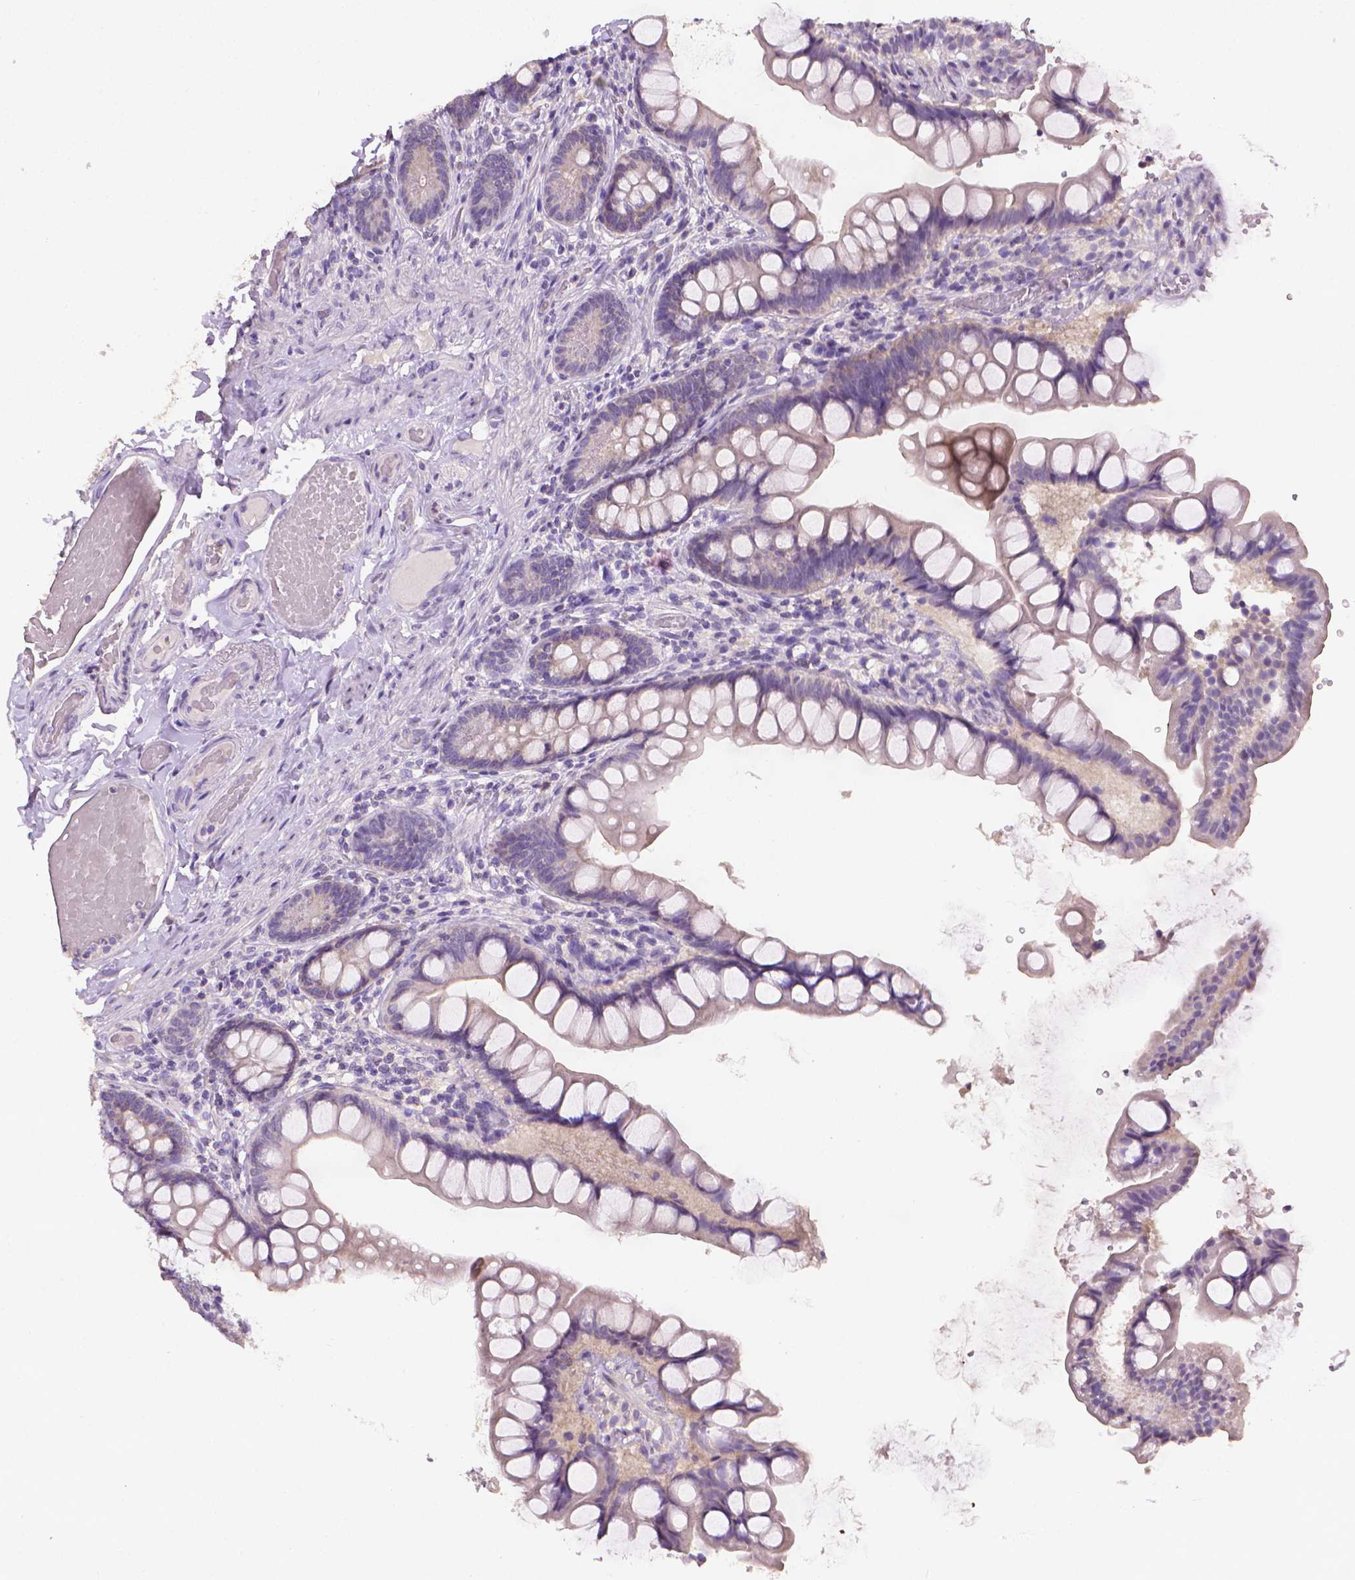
{"staining": {"intensity": "negative", "quantity": "none", "location": "none"}, "tissue": "small intestine", "cell_type": "Glandular cells", "image_type": "normal", "snomed": [{"axis": "morphology", "description": "Normal tissue, NOS"}, {"axis": "topography", "description": "Small intestine"}], "caption": "IHC photomicrograph of unremarkable human small intestine stained for a protein (brown), which shows no staining in glandular cells. (DAB IHC visualized using brightfield microscopy, high magnification).", "gene": "FASN", "patient": {"sex": "male", "age": 70}}